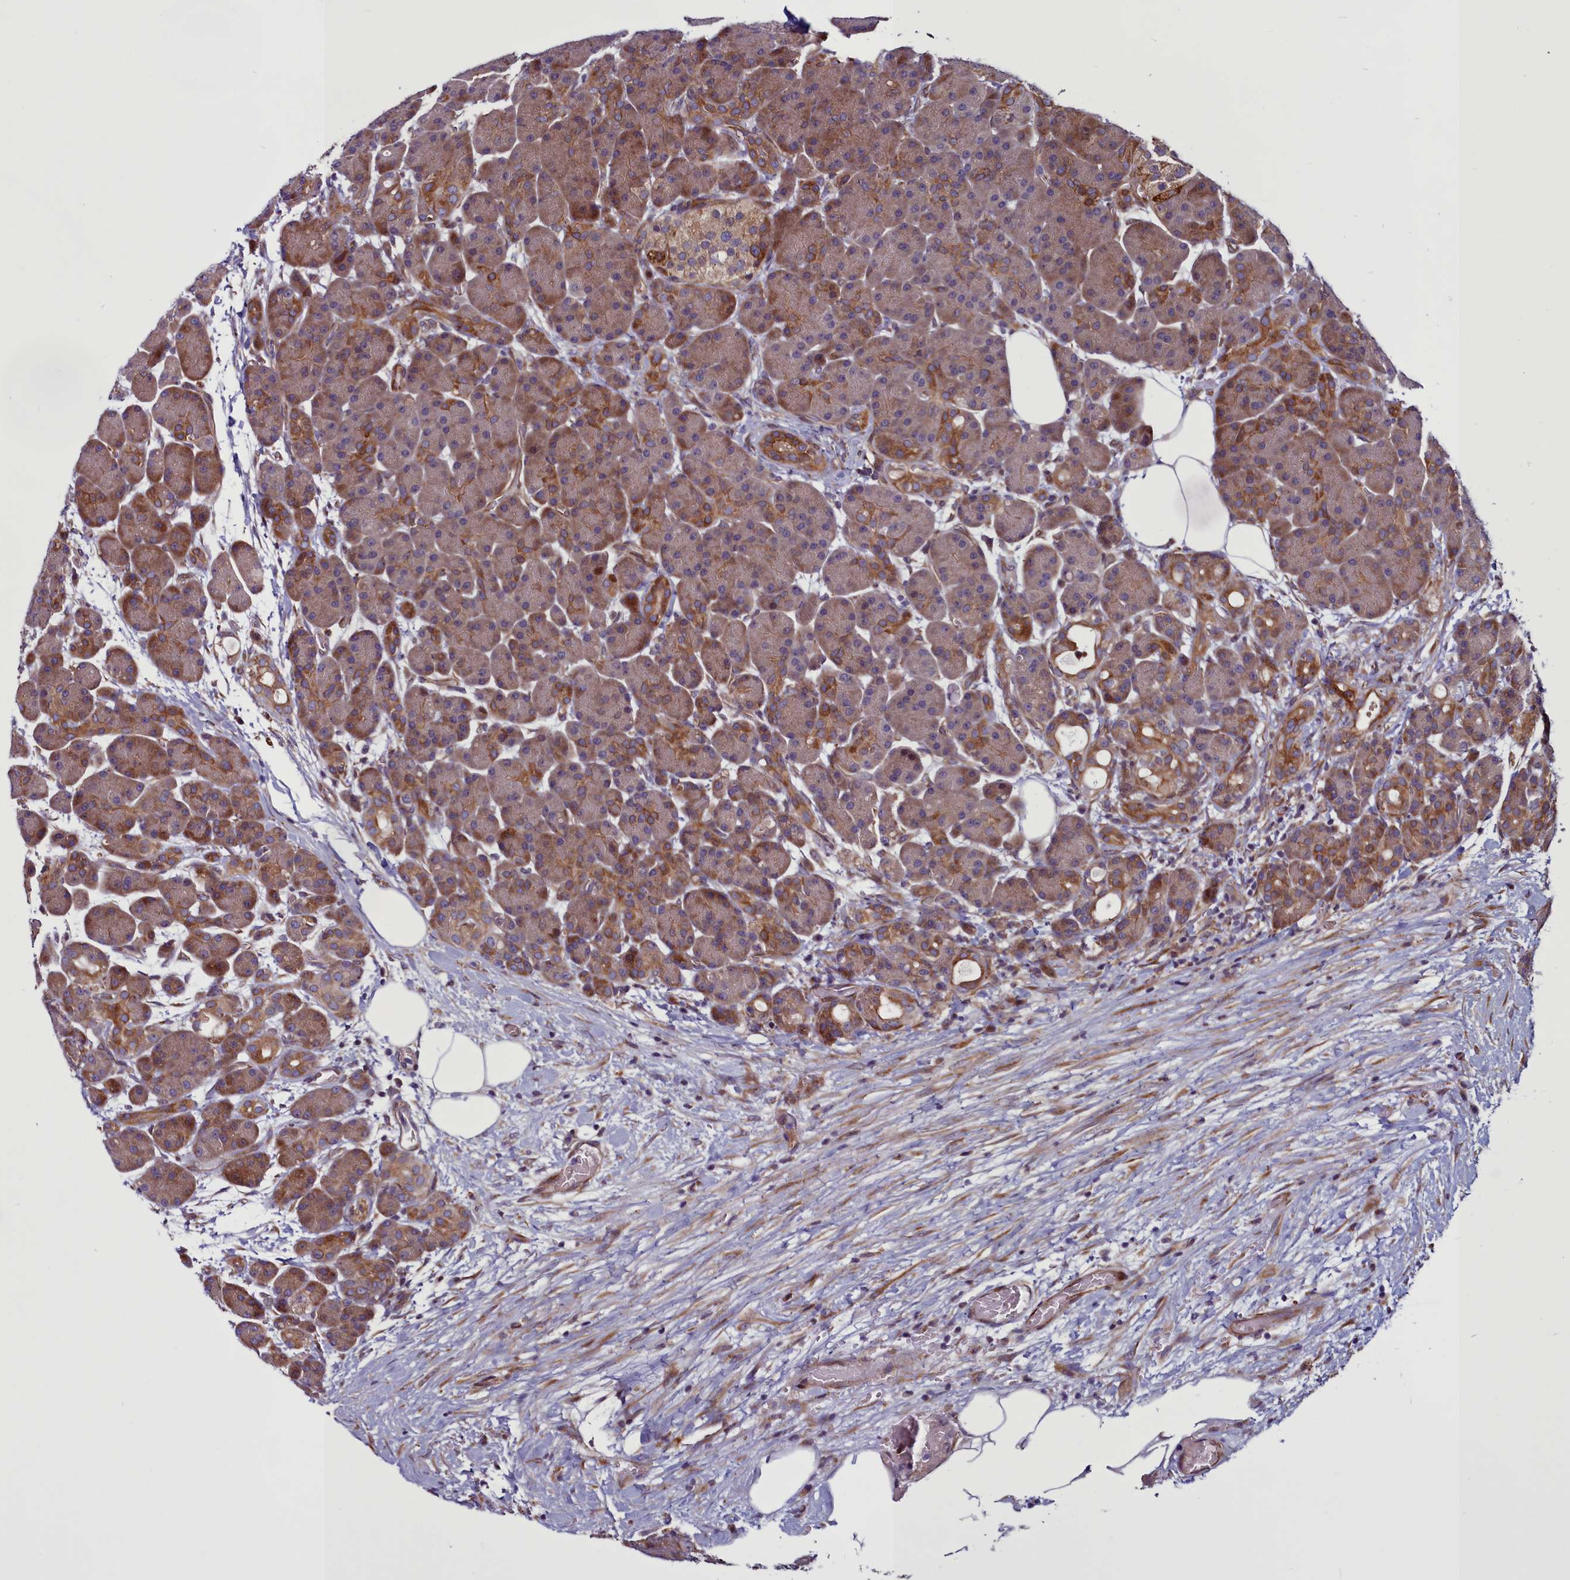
{"staining": {"intensity": "moderate", "quantity": ">75%", "location": "cytoplasmic/membranous"}, "tissue": "pancreas", "cell_type": "Exocrine glandular cells", "image_type": "normal", "snomed": [{"axis": "morphology", "description": "Normal tissue, NOS"}, {"axis": "topography", "description": "Pancreas"}], "caption": "Immunohistochemistry (DAB (3,3'-diaminobenzidine)) staining of benign pancreas displays moderate cytoplasmic/membranous protein expression in approximately >75% of exocrine glandular cells.", "gene": "MCRIP1", "patient": {"sex": "male", "age": 63}}